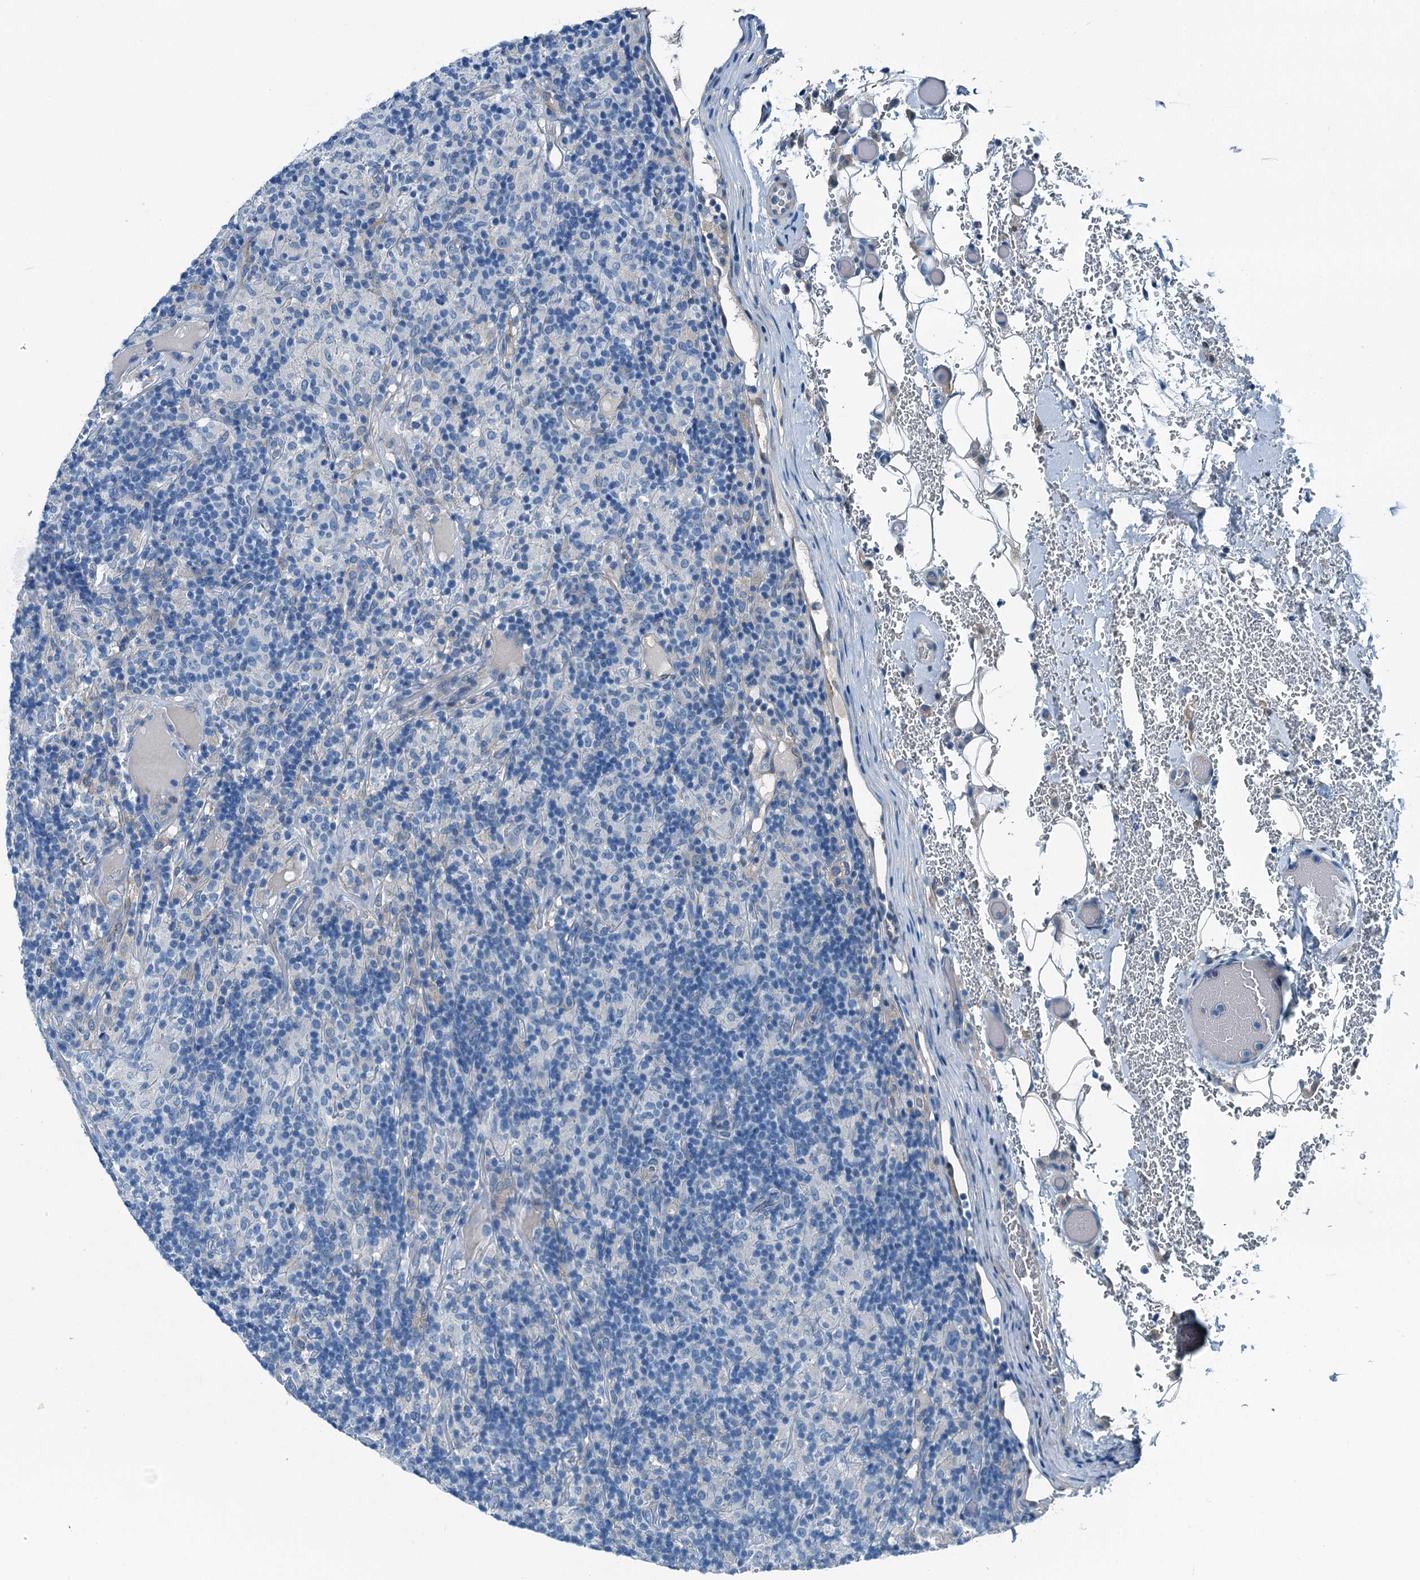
{"staining": {"intensity": "negative", "quantity": "none", "location": "none"}, "tissue": "lymphoma", "cell_type": "Tumor cells", "image_type": "cancer", "snomed": [{"axis": "morphology", "description": "Hodgkin's disease, NOS"}, {"axis": "topography", "description": "Lymph node"}], "caption": "Immunohistochemistry (IHC) histopathology image of human lymphoma stained for a protein (brown), which exhibits no positivity in tumor cells.", "gene": "RAB3IL1", "patient": {"sex": "male", "age": 70}}